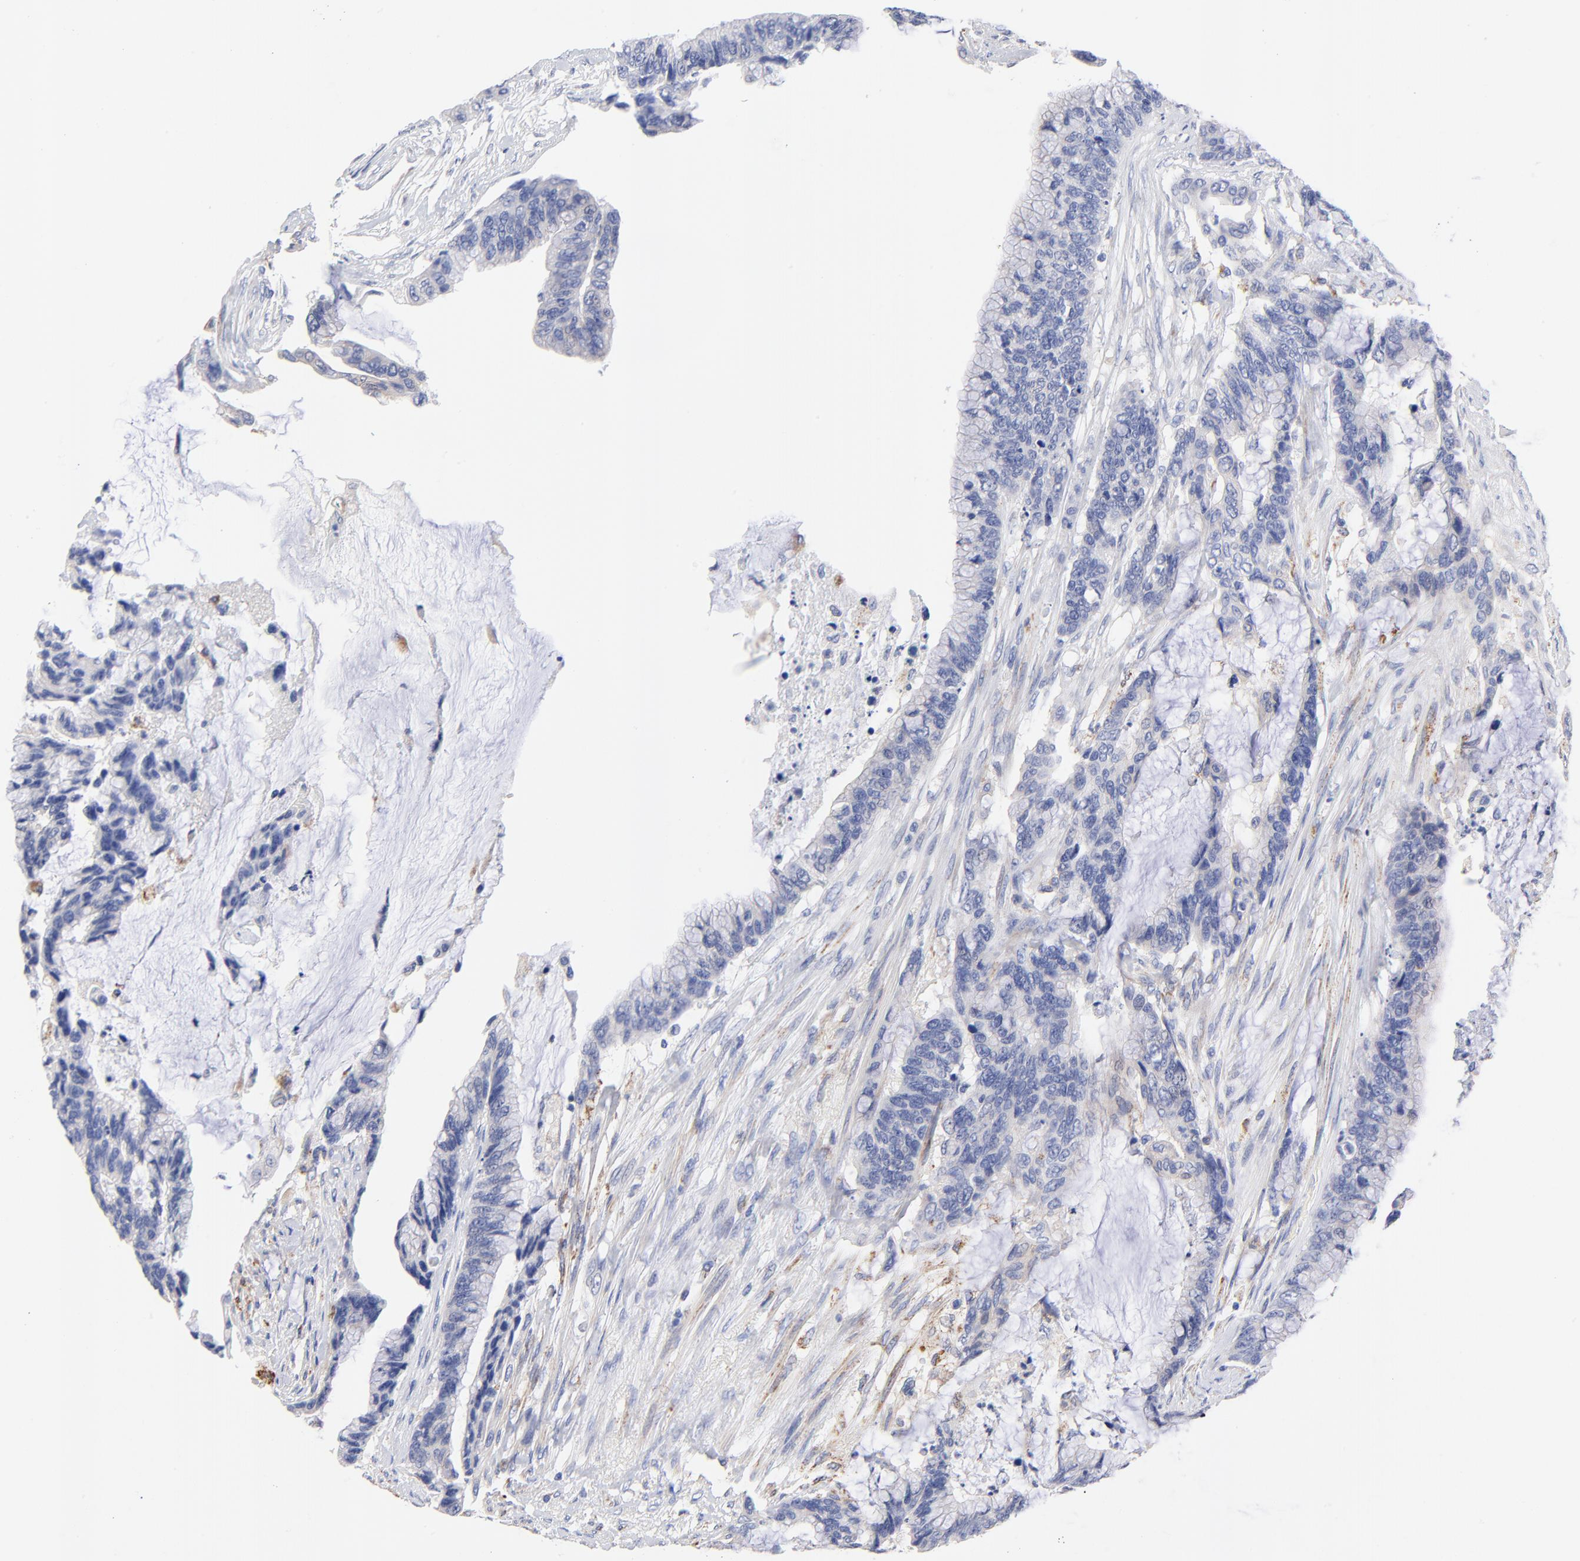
{"staining": {"intensity": "negative", "quantity": "none", "location": "none"}, "tissue": "colorectal cancer", "cell_type": "Tumor cells", "image_type": "cancer", "snomed": [{"axis": "morphology", "description": "Adenocarcinoma, NOS"}, {"axis": "topography", "description": "Rectum"}], "caption": "Immunohistochemistry (IHC) of human colorectal cancer (adenocarcinoma) exhibits no staining in tumor cells.", "gene": "FBXO10", "patient": {"sex": "female", "age": 59}}